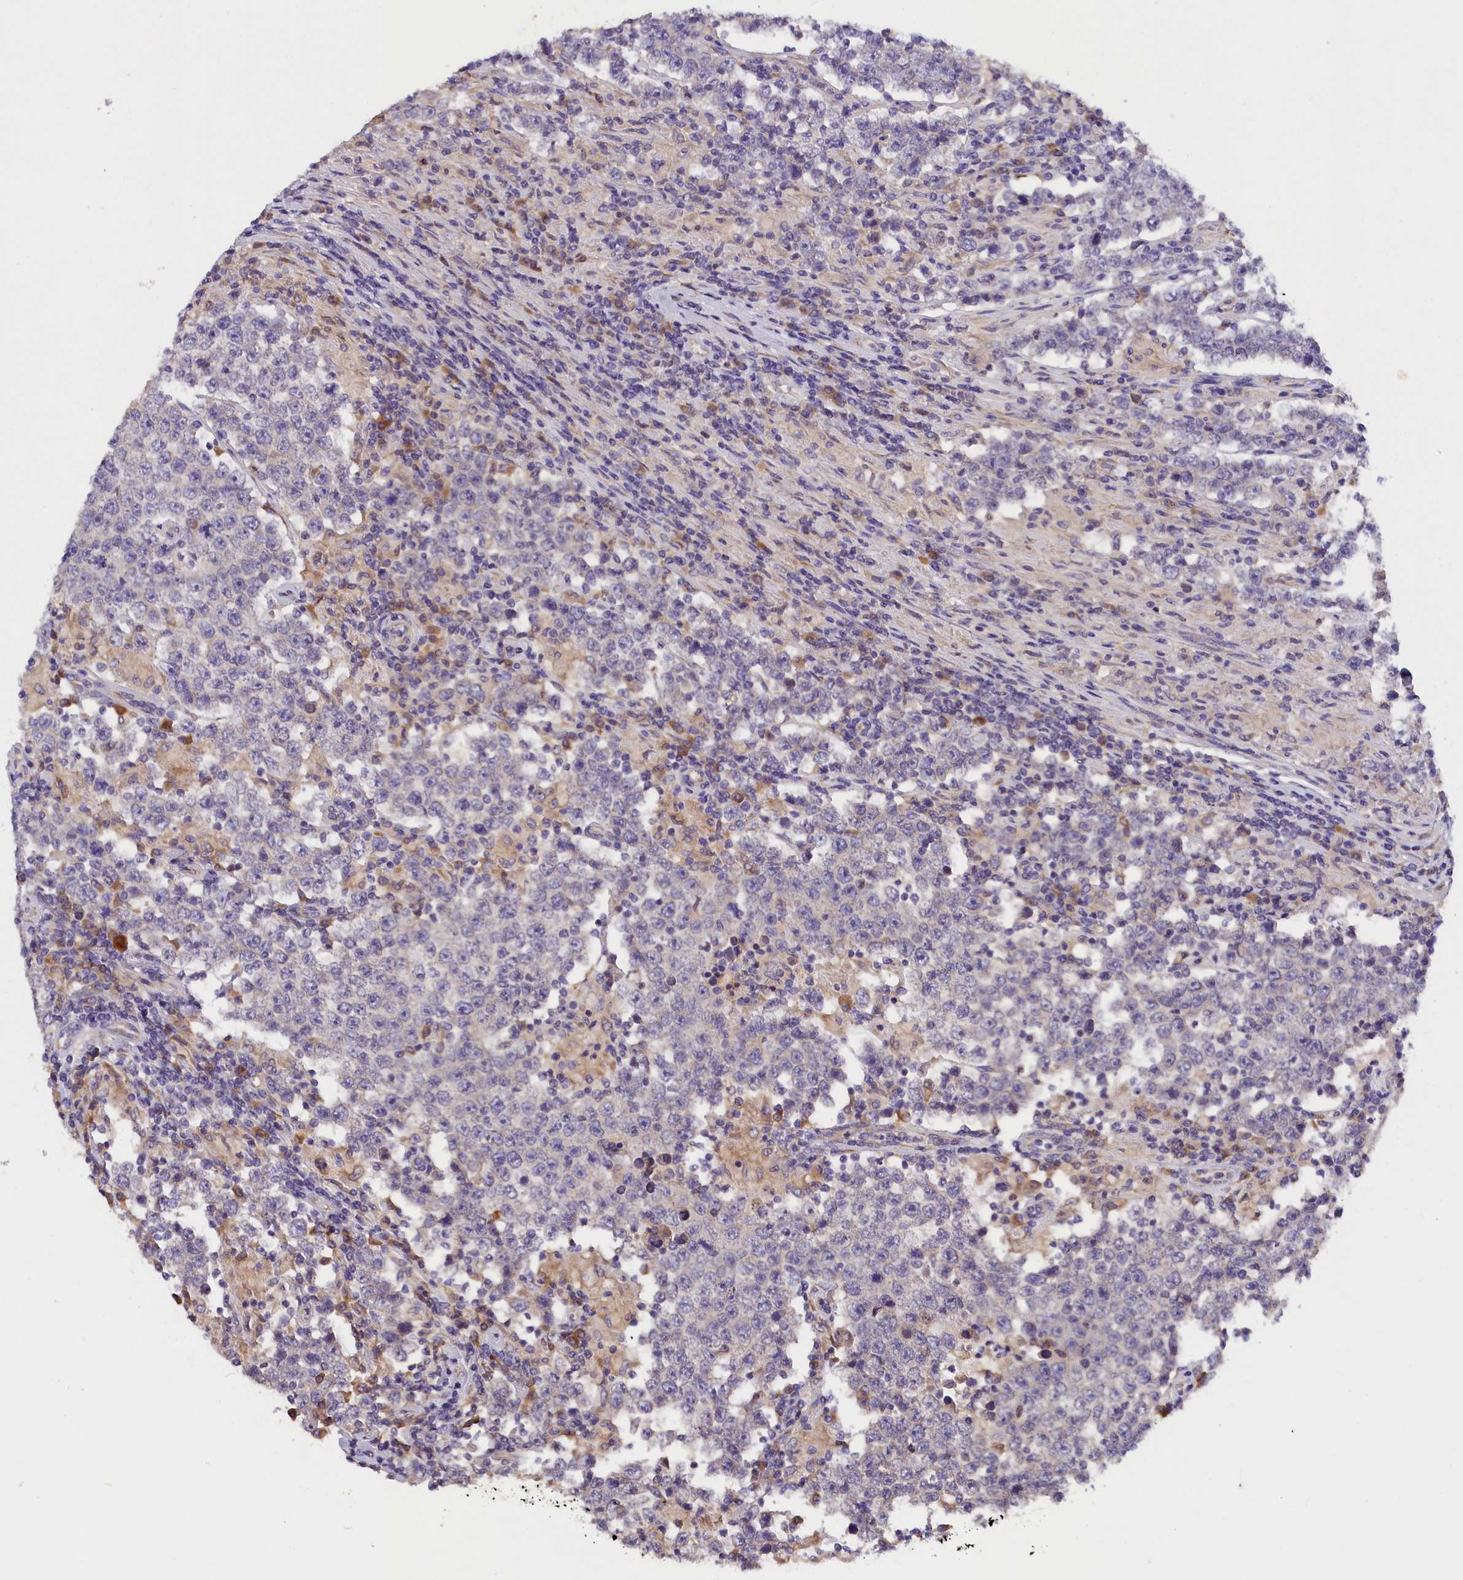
{"staining": {"intensity": "negative", "quantity": "none", "location": "none"}, "tissue": "testis cancer", "cell_type": "Tumor cells", "image_type": "cancer", "snomed": [{"axis": "morphology", "description": "Normal tissue, NOS"}, {"axis": "morphology", "description": "Urothelial carcinoma, High grade"}, {"axis": "morphology", "description": "Seminoma, NOS"}, {"axis": "morphology", "description": "Carcinoma, Embryonal, NOS"}, {"axis": "topography", "description": "Urinary bladder"}, {"axis": "topography", "description": "Testis"}], "caption": "The immunohistochemistry (IHC) photomicrograph has no significant staining in tumor cells of testis seminoma tissue.", "gene": "ST7L", "patient": {"sex": "male", "age": 41}}